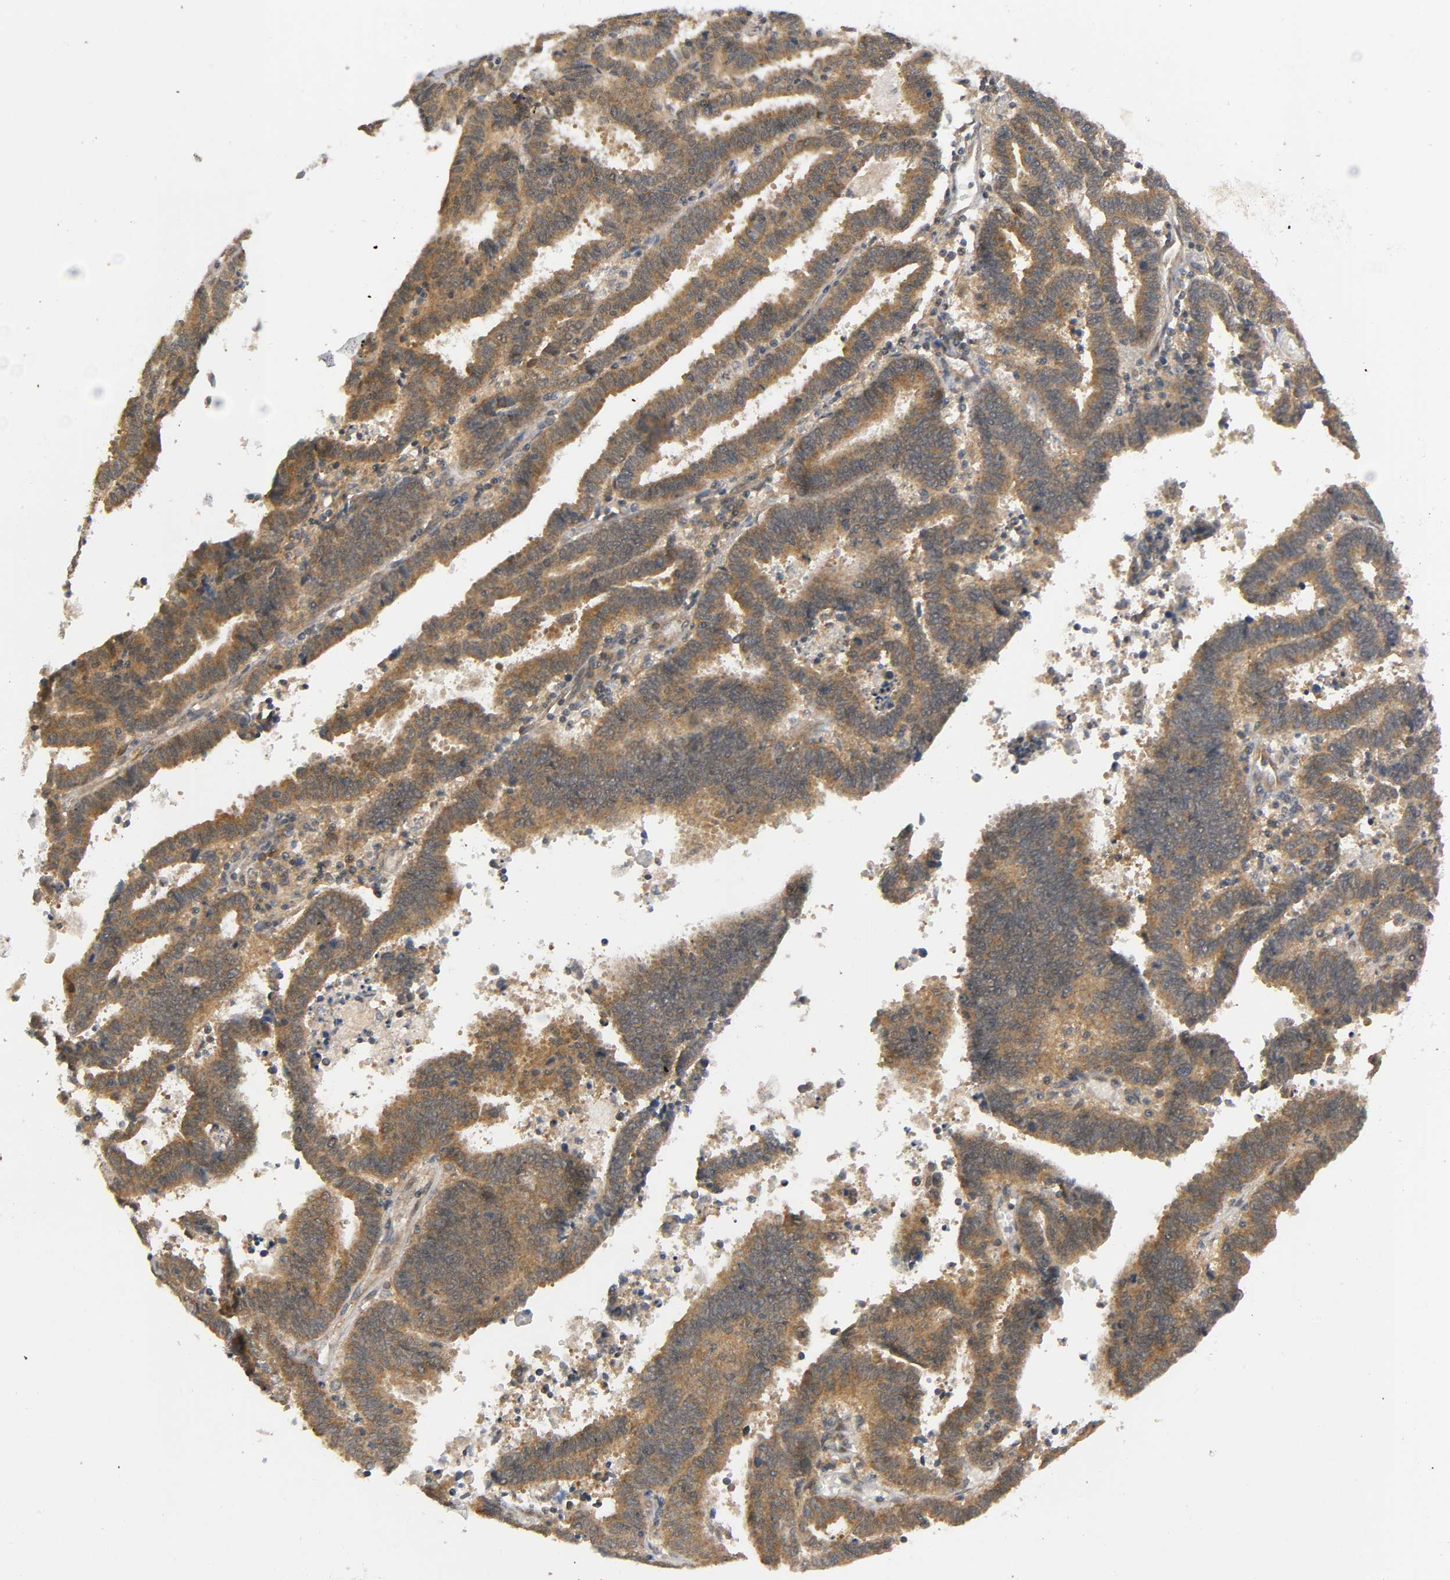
{"staining": {"intensity": "moderate", "quantity": ">75%", "location": "cytoplasmic/membranous"}, "tissue": "endometrial cancer", "cell_type": "Tumor cells", "image_type": "cancer", "snomed": [{"axis": "morphology", "description": "Adenocarcinoma, NOS"}, {"axis": "topography", "description": "Uterus"}], "caption": "Endometrial adenocarcinoma was stained to show a protein in brown. There is medium levels of moderate cytoplasmic/membranous expression in approximately >75% of tumor cells.", "gene": "MAPK8", "patient": {"sex": "female", "age": 83}}